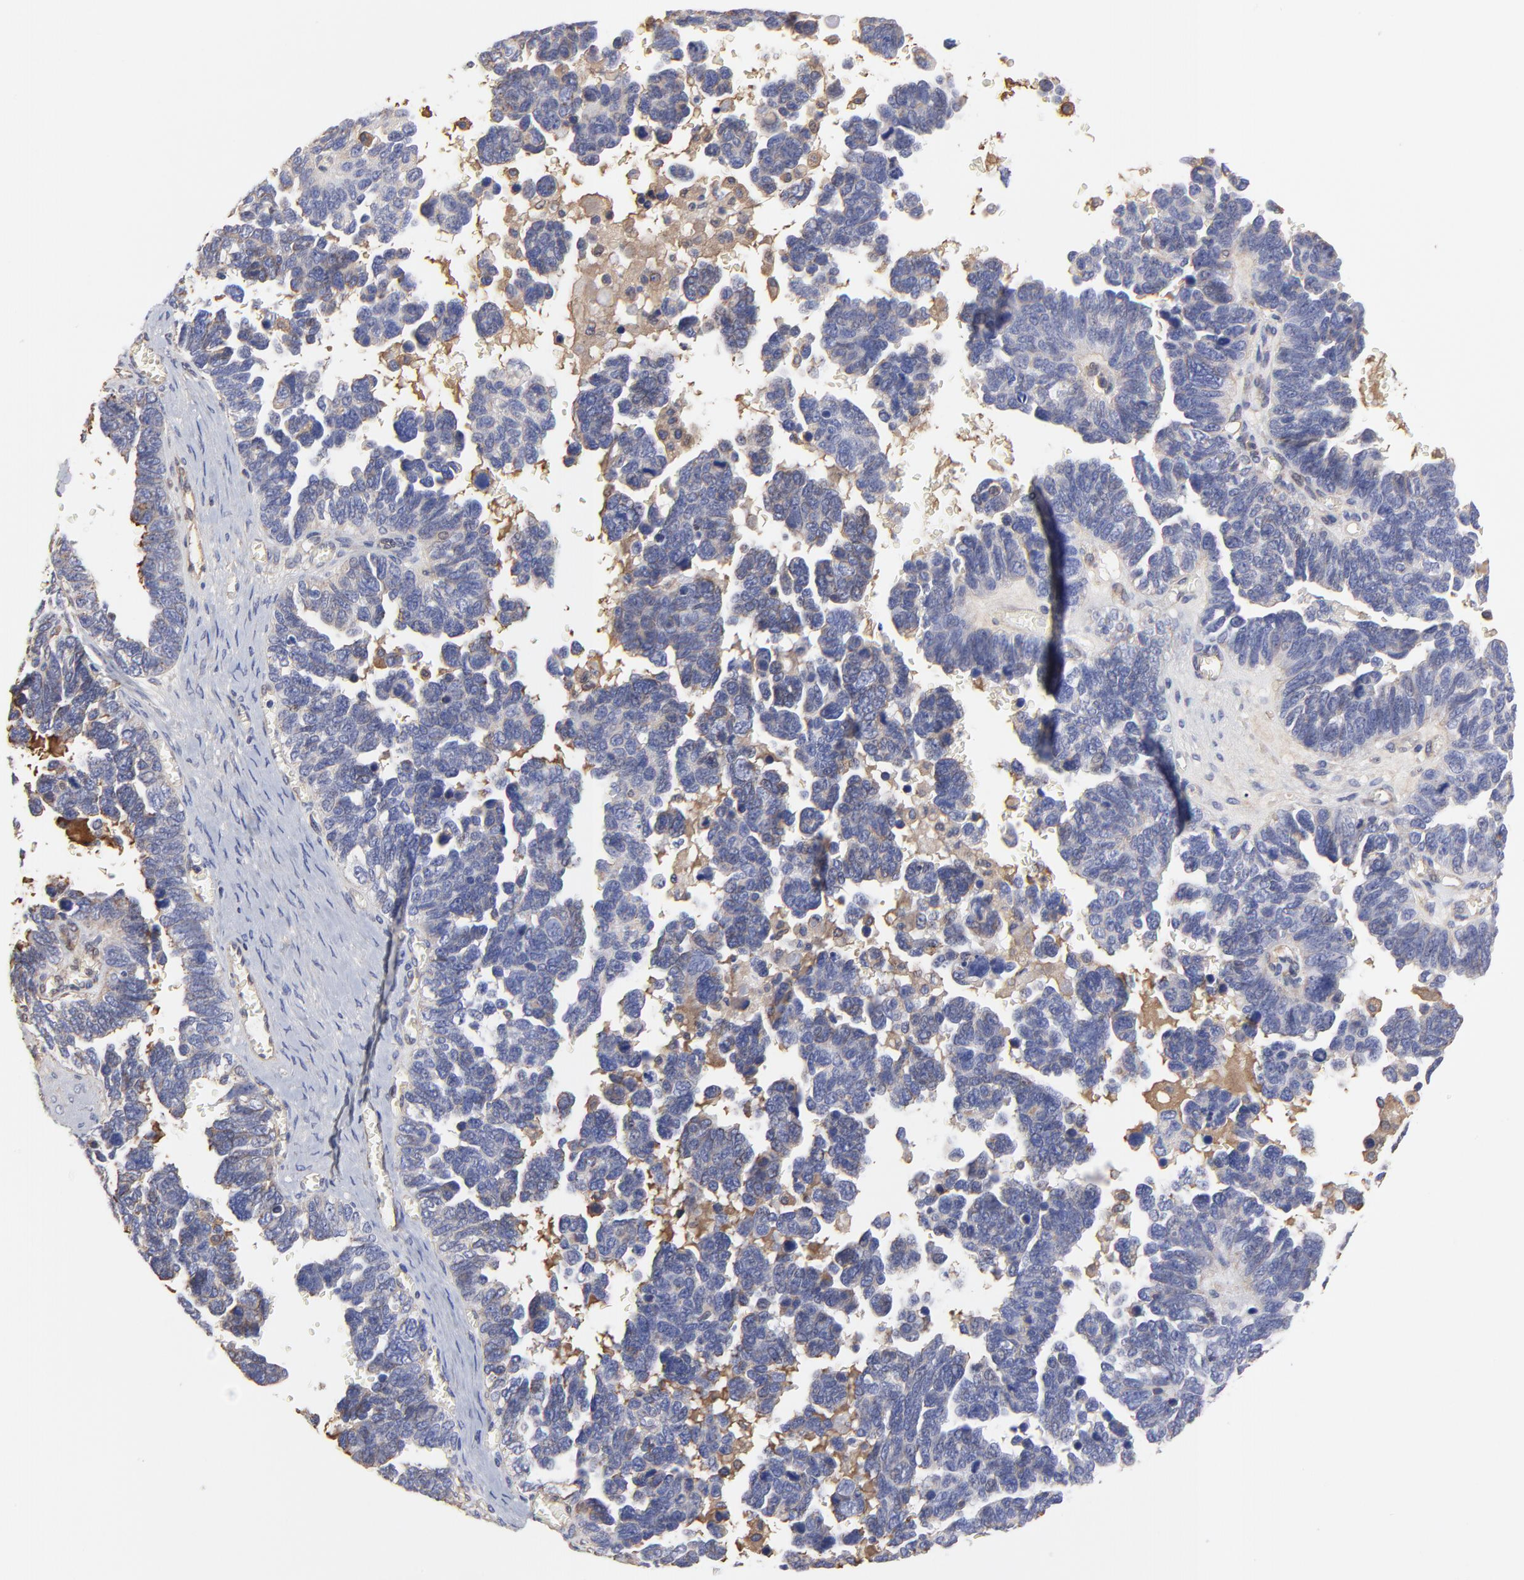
{"staining": {"intensity": "negative", "quantity": "none", "location": "none"}, "tissue": "ovarian cancer", "cell_type": "Tumor cells", "image_type": "cancer", "snomed": [{"axis": "morphology", "description": "Cystadenocarcinoma, serous, NOS"}, {"axis": "topography", "description": "Ovary"}], "caption": "This micrograph is of serous cystadenocarcinoma (ovarian) stained with immunohistochemistry to label a protein in brown with the nuclei are counter-stained blue. There is no expression in tumor cells.", "gene": "LRCH2", "patient": {"sex": "female", "age": 69}}